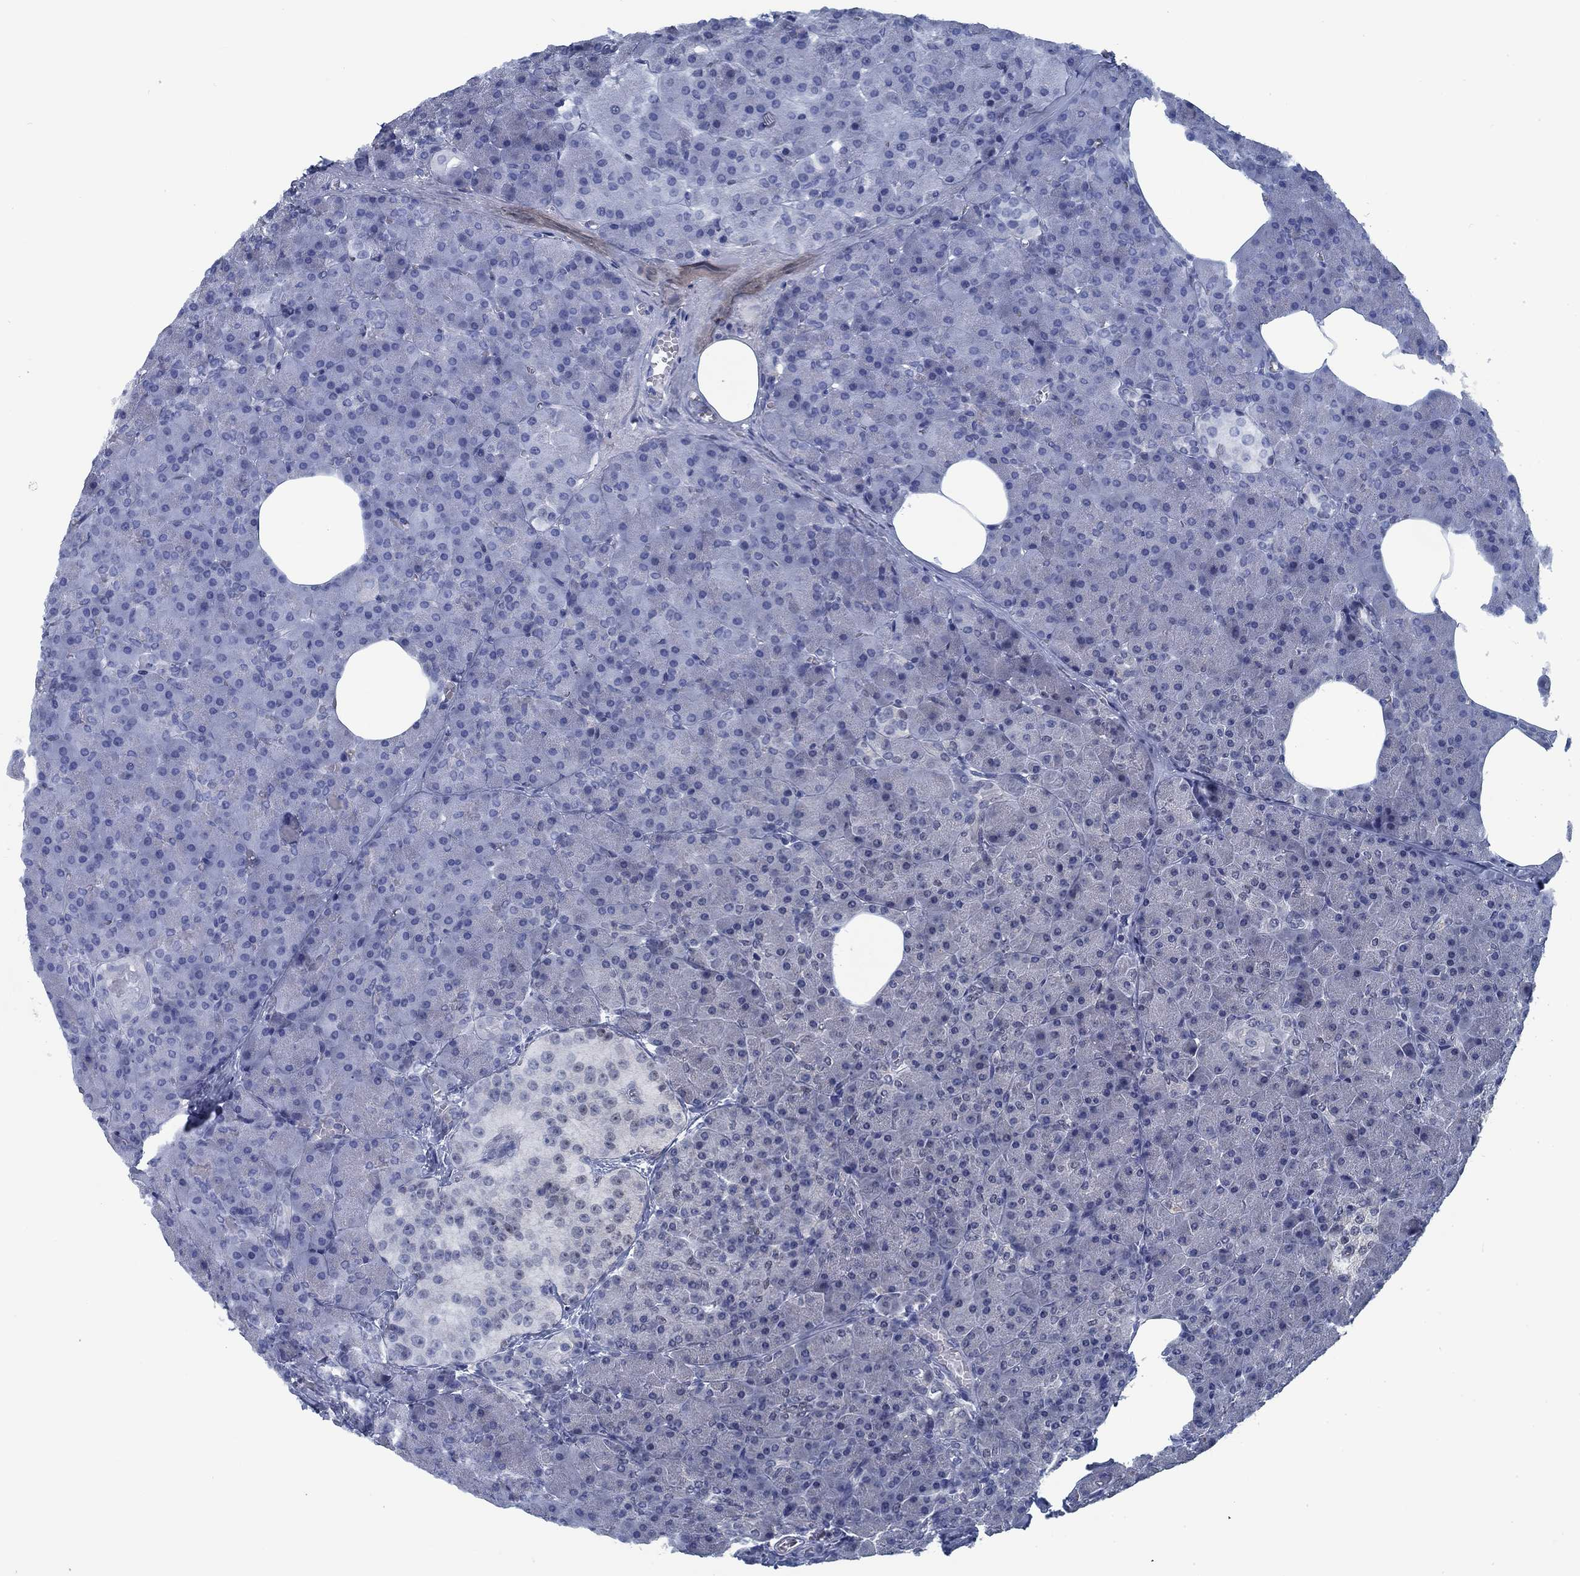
{"staining": {"intensity": "negative", "quantity": "none", "location": "none"}, "tissue": "pancreas", "cell_type": "Exocrine glandular cells", "image_type": "normal", "snomed": [{"axis": "morphology", "description": "Normal tissue, NOS"}, {"axis": "topography", "description": "Pancreas"}], "caption": "Human pancreas stained for a protein using immunohistochemistry reveals no expression in exocrine glandular cells.", "gene": "PNMA8A", "patient": {"sex": "female", "age": 45}}